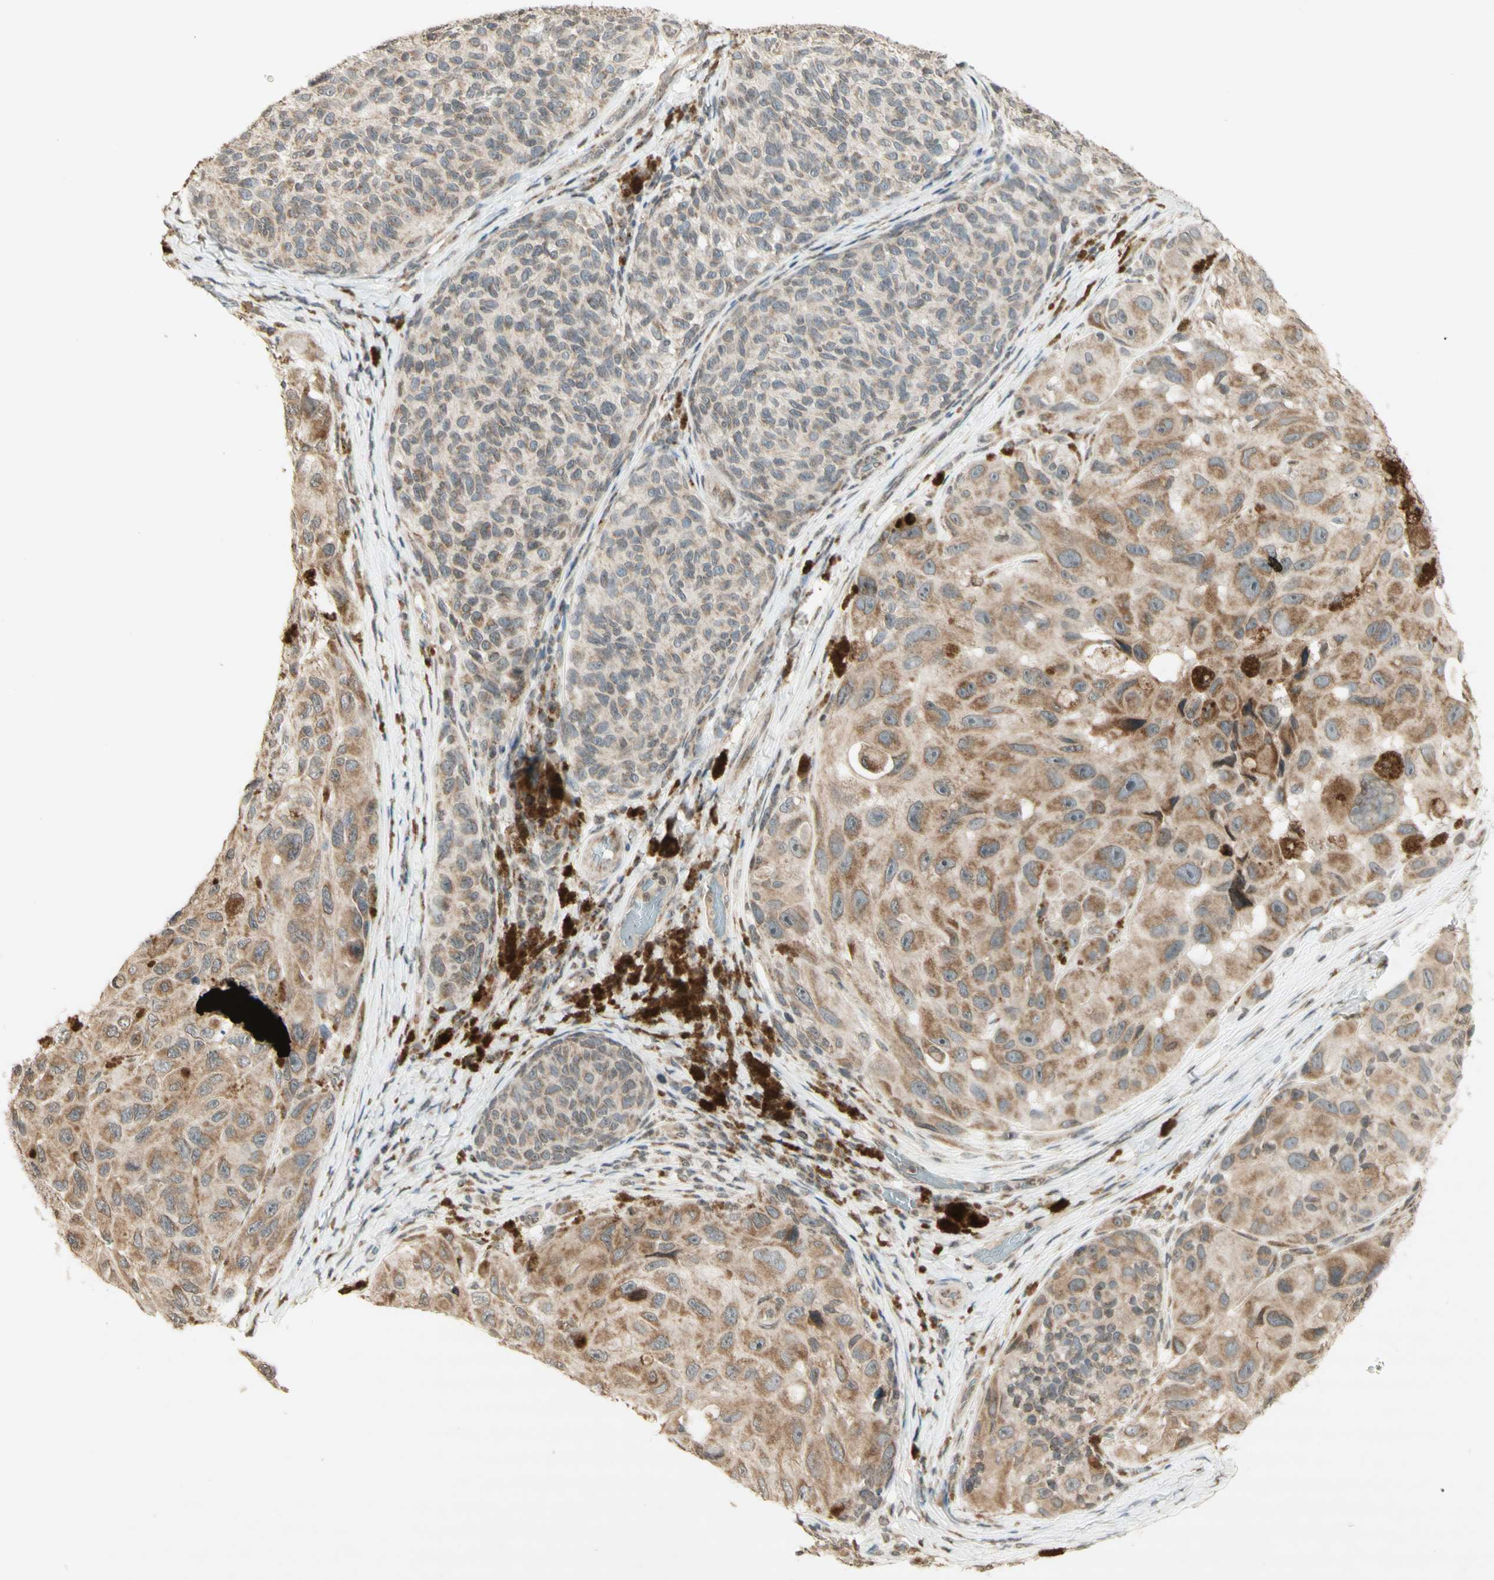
{"staining": {"intensity": "weak", "quantity": "25%-75%", "location": "cytoplasmic/membranous"}, "tissue": "melanoma", "cell_type": "Tumor cells", "image_type": "cancer", "snomed": [{"axis": "morphology", "description": "Malignant melanoma, NOS"}, {"axis": "topography", "description": "Skin"}], "caption": "Melanoma was stained to show a protein in brown. There is low levels of weak cytoplasmic/membranous staining in about 25%-75% of tumor cells.", "gene": "CCNI", "patient": {"sex": "female", "age": 73}}